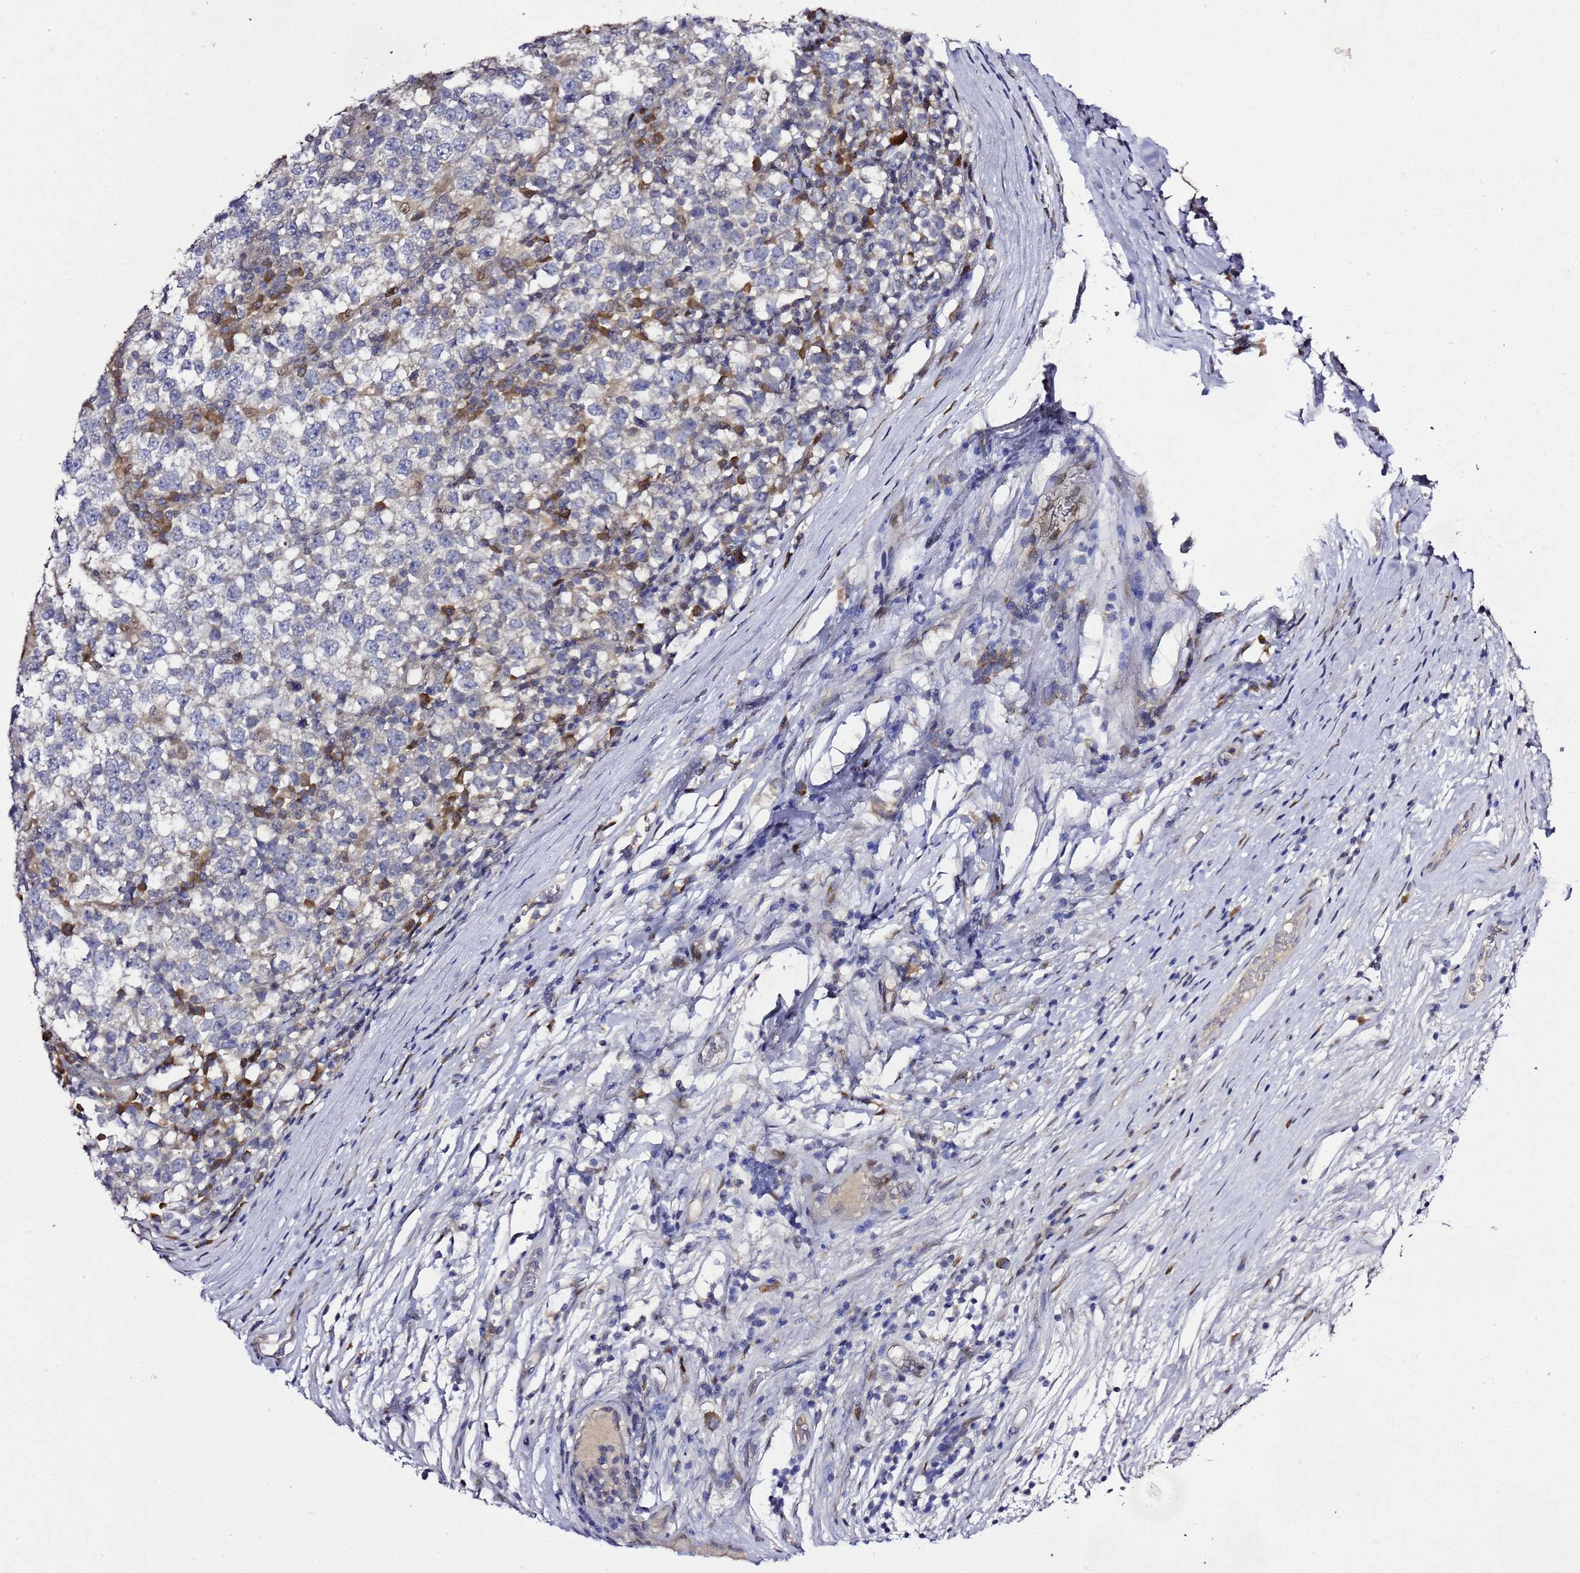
{"staining": {"intensity": "negative", "quantity": "none", "location": "none"}, "tissue": "testis cancer", "cell_type": "Tumor cells", "image_type": "cancer", "snomed": [{"axis": "morphology", "description": "Seminoma, NOS"}, {"axis": "topography", "description": "Testis"}], "caption": "The image reveals no significant staining in tumor cells of testis cancer (seminoma). (Immunohistochemistry, brightfield microscopy, high magnification).", "gene": "ALG3", "patient": {"sex": "male", "age": 65}}